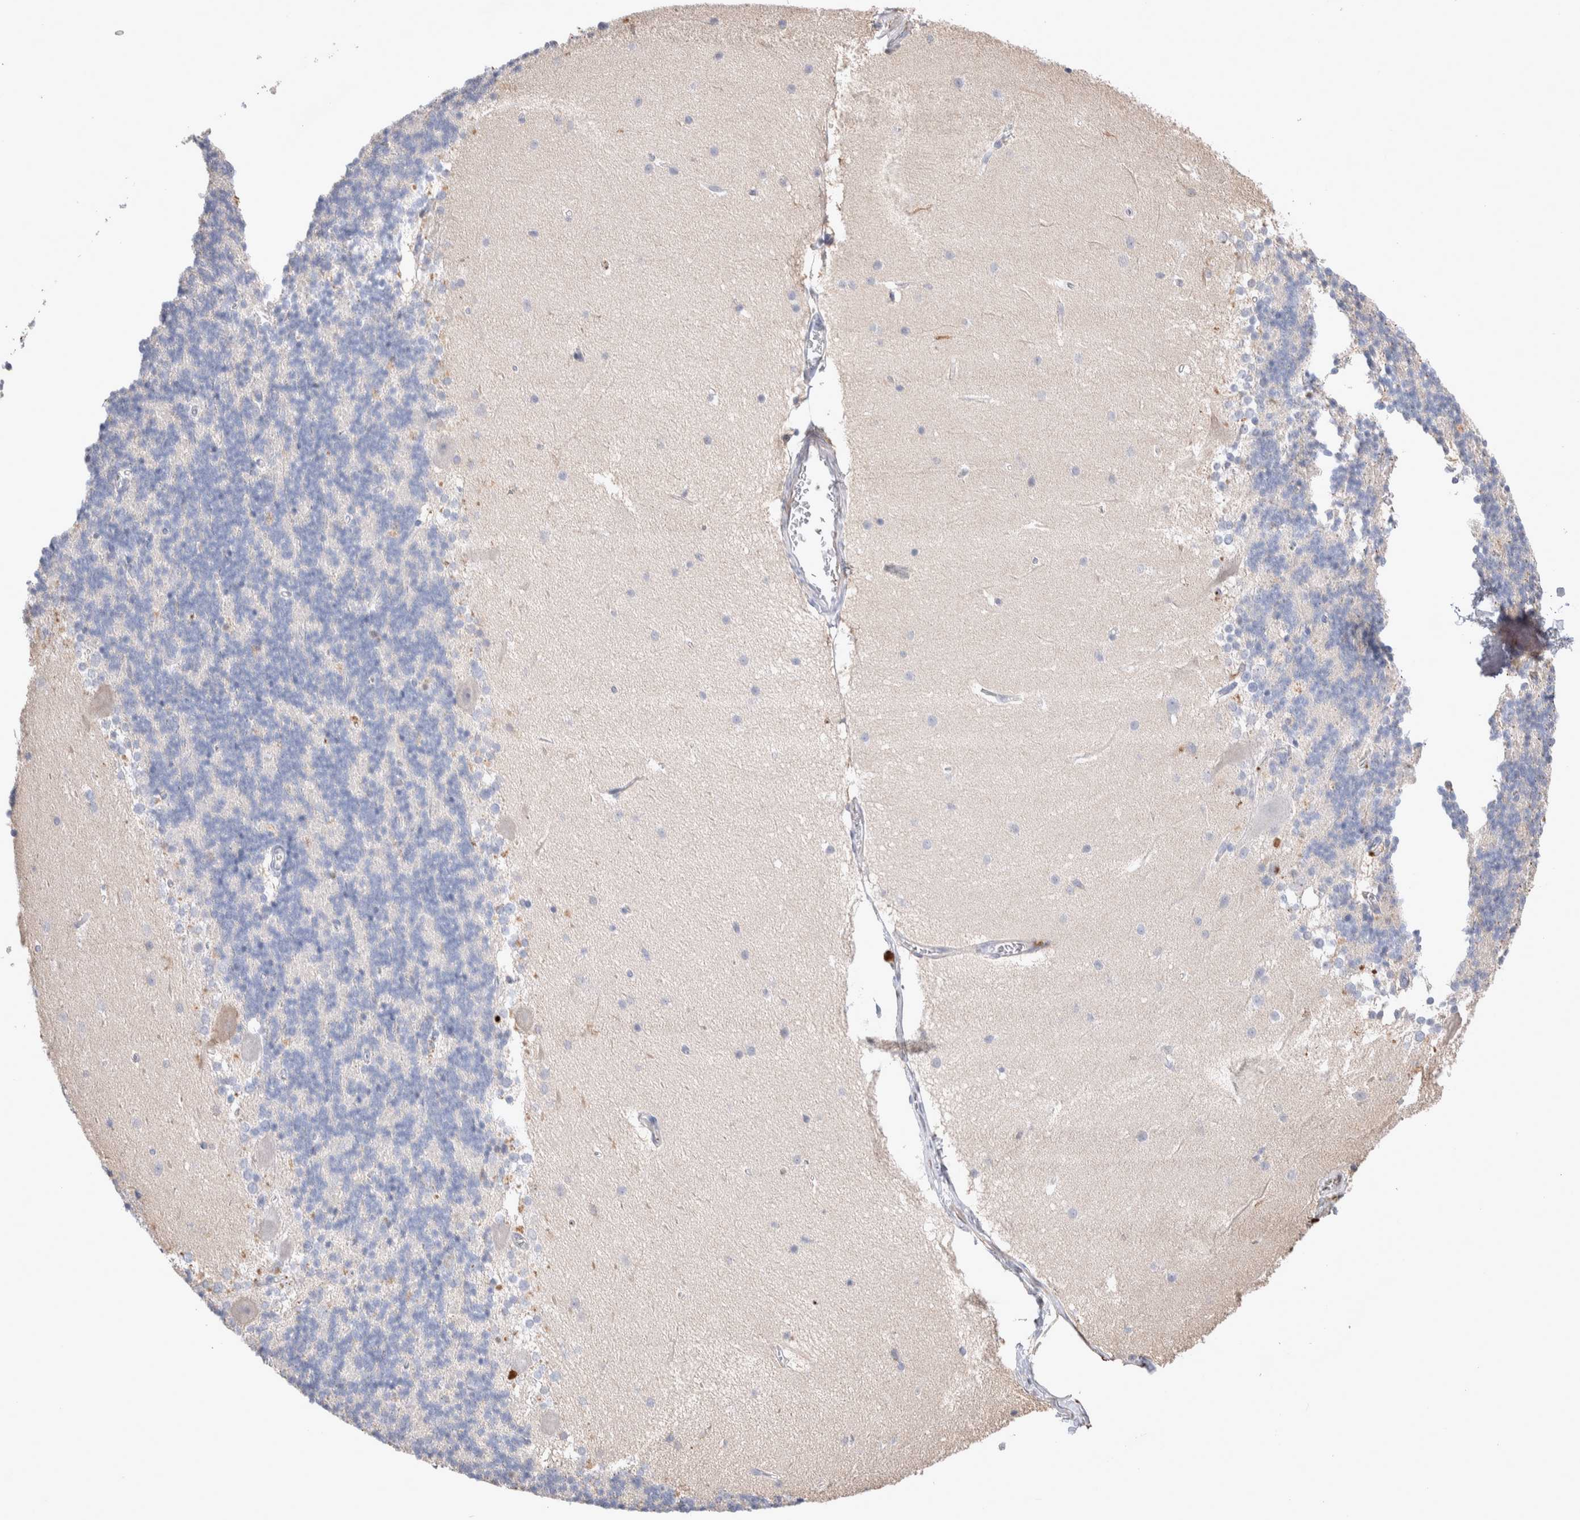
{"staining": {"intensity": "negative", "quantity": "none", "location": "none"}, "tissue": "cerebellum", "cell_type": "Cells in granular layer", "image_type": "normal", "snomed": [{"axis": "morphology", "description": "Normal tissue, NOS"}, {"axis": "topography", "description": "Cerebellum"}], "caption": "Cells in granular layer show no significant expression in normal cerebellum.", "gene": "FFAR2", "patient": {"sex": "female", "age": 19}}